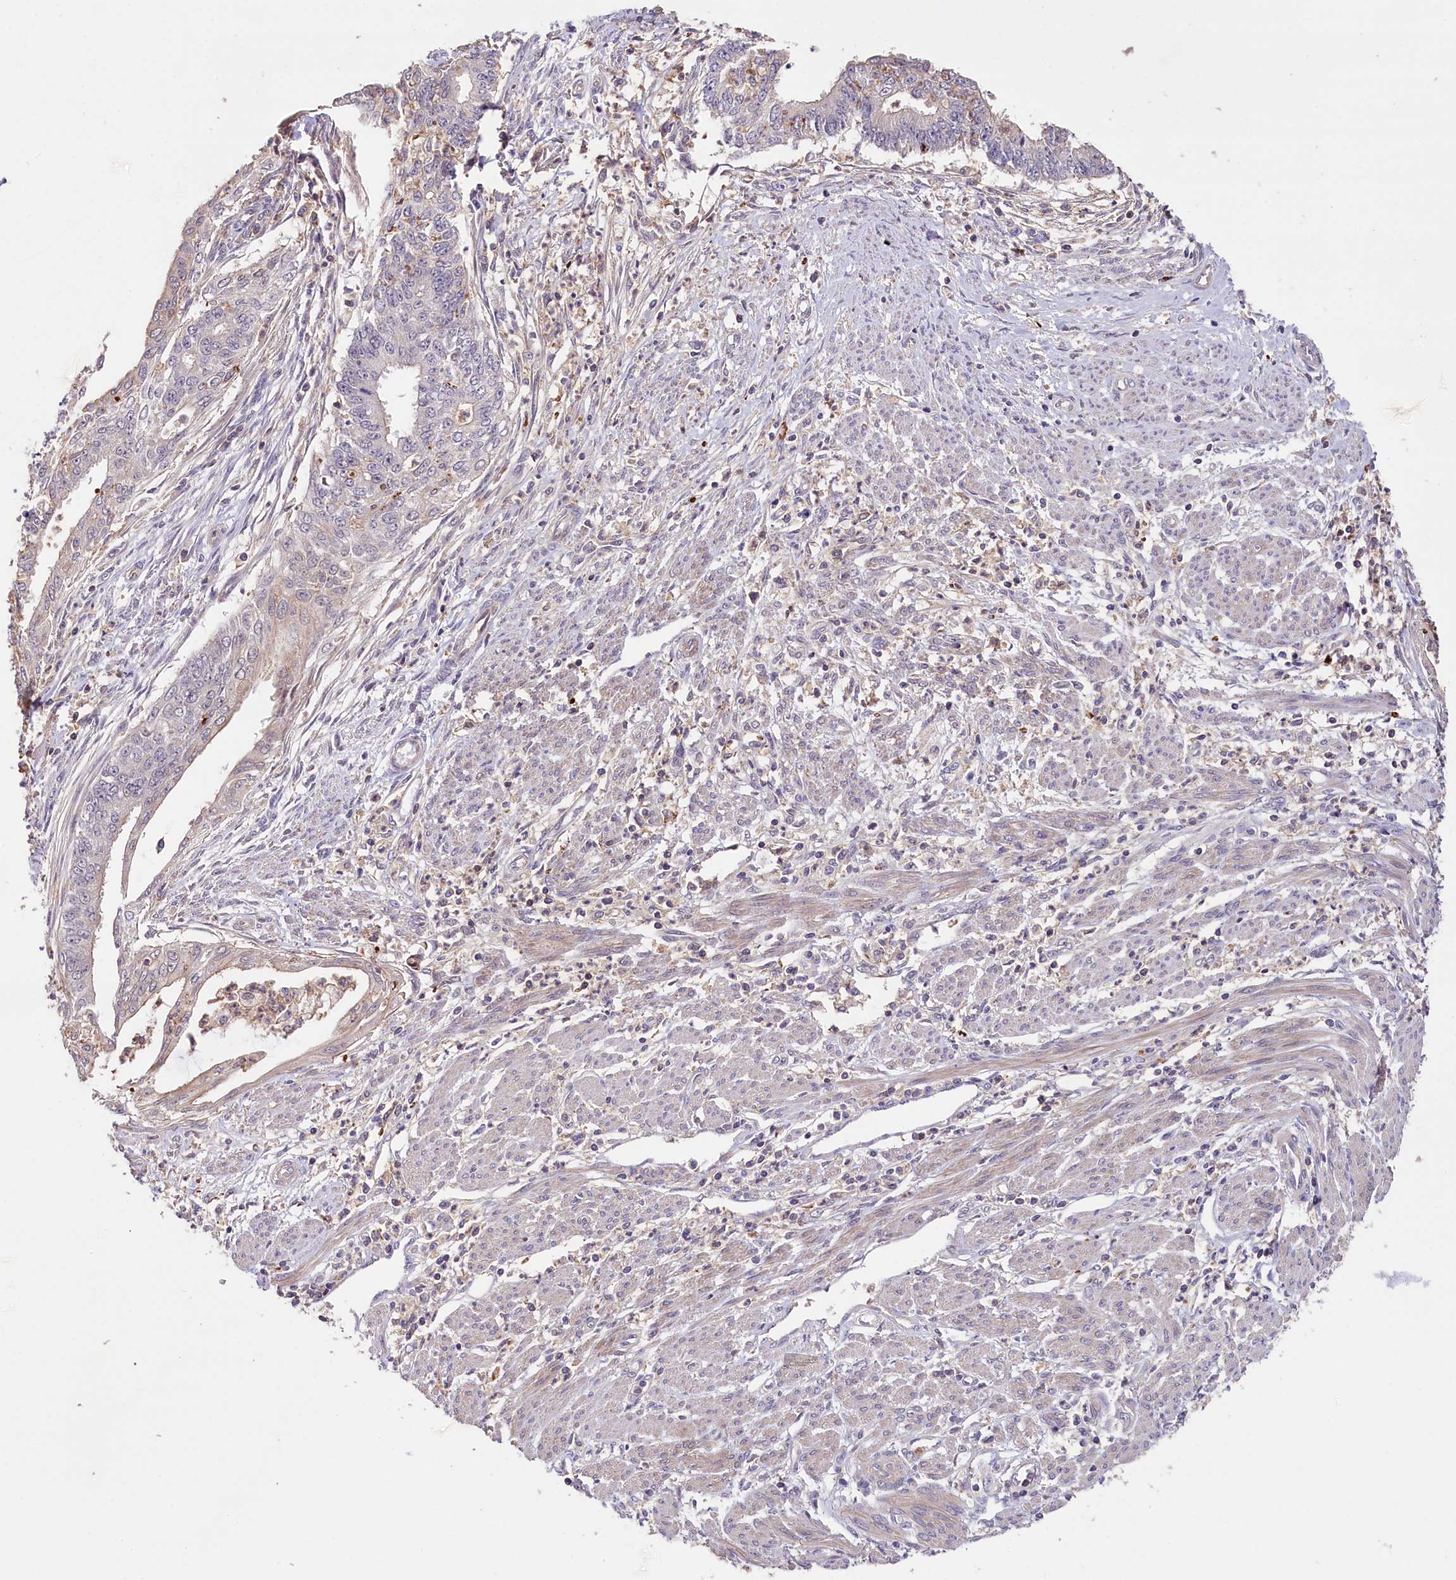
{"staining": {"intensity": "negative", "quantity": "none", "location": "none"}, "tissue": "endometrial cancer", "cell_type": "Tumor cells", "image_type": "cancer", "snomed": [{"axis": "morphology", "description": "Adenocarcinoma, NOS"}, {"axis": "topography", "description": "Endometrium"}], "caption": "A photomicrograph of endometrial cancer (adenocarcinoma) stained for a protein displays no brown staining in tumor cells.", "gene": "SKIDA1", "patient": {"sex": "female", "age": 73}}